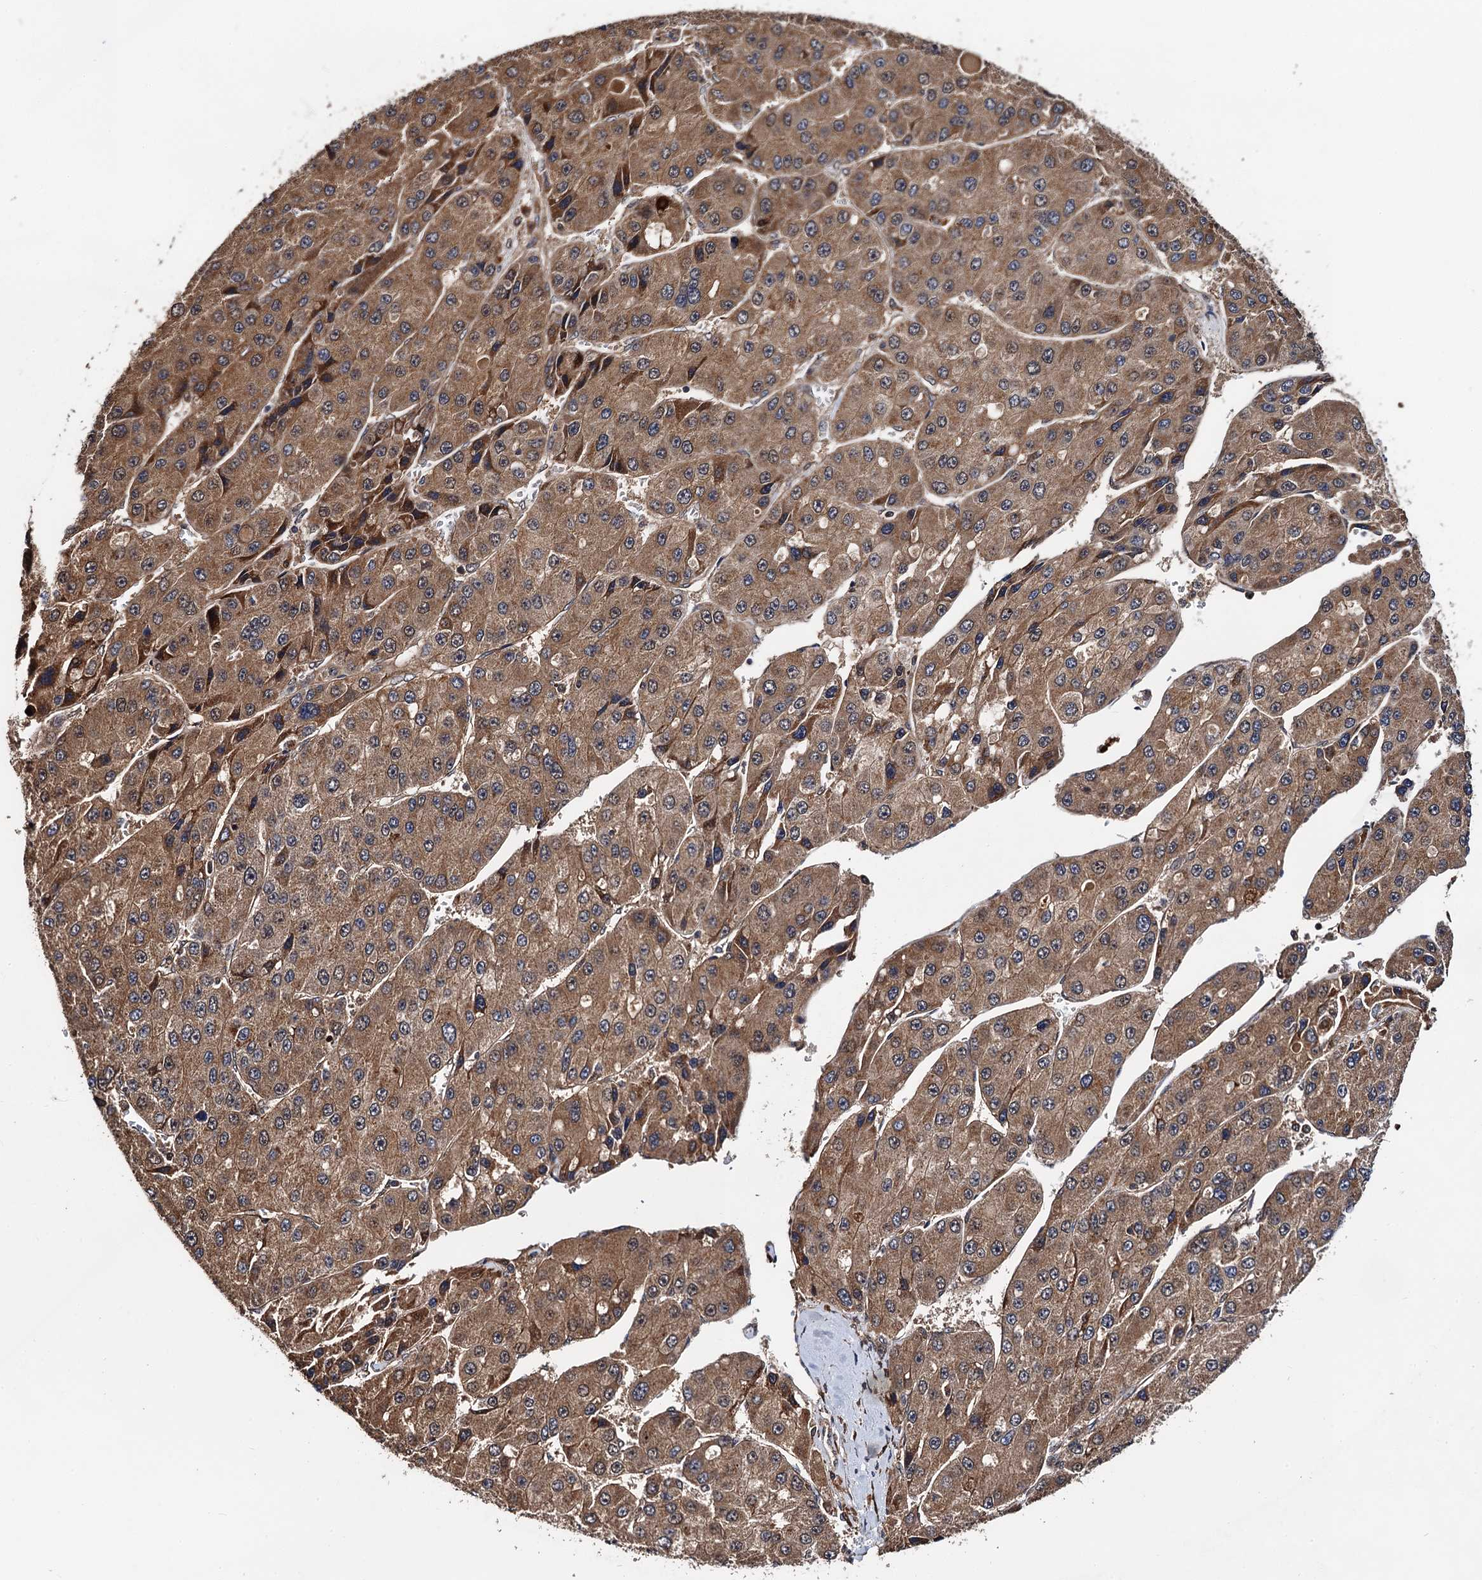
{"staining": {"intensity": "moderate", "quantity": ">75%", "location": "cytoplasmic/membranous"}, "tissue": "liver cancer", "cell_type": "Tumor cells", "image_type": "cancer", "snomed": [{"axis": "morphology", "description": "Carcinoma, Hepatocellular, NOS"}, {"axis": "topography", "description": "Liver"}], "caption": "Human liver cancer (hepatocellular carcinoma) stained with a protein marker demonstrates moderate staining in tumor cells.", "gene": "MIER2", "patient": {"sex": "female", "age": 73}}